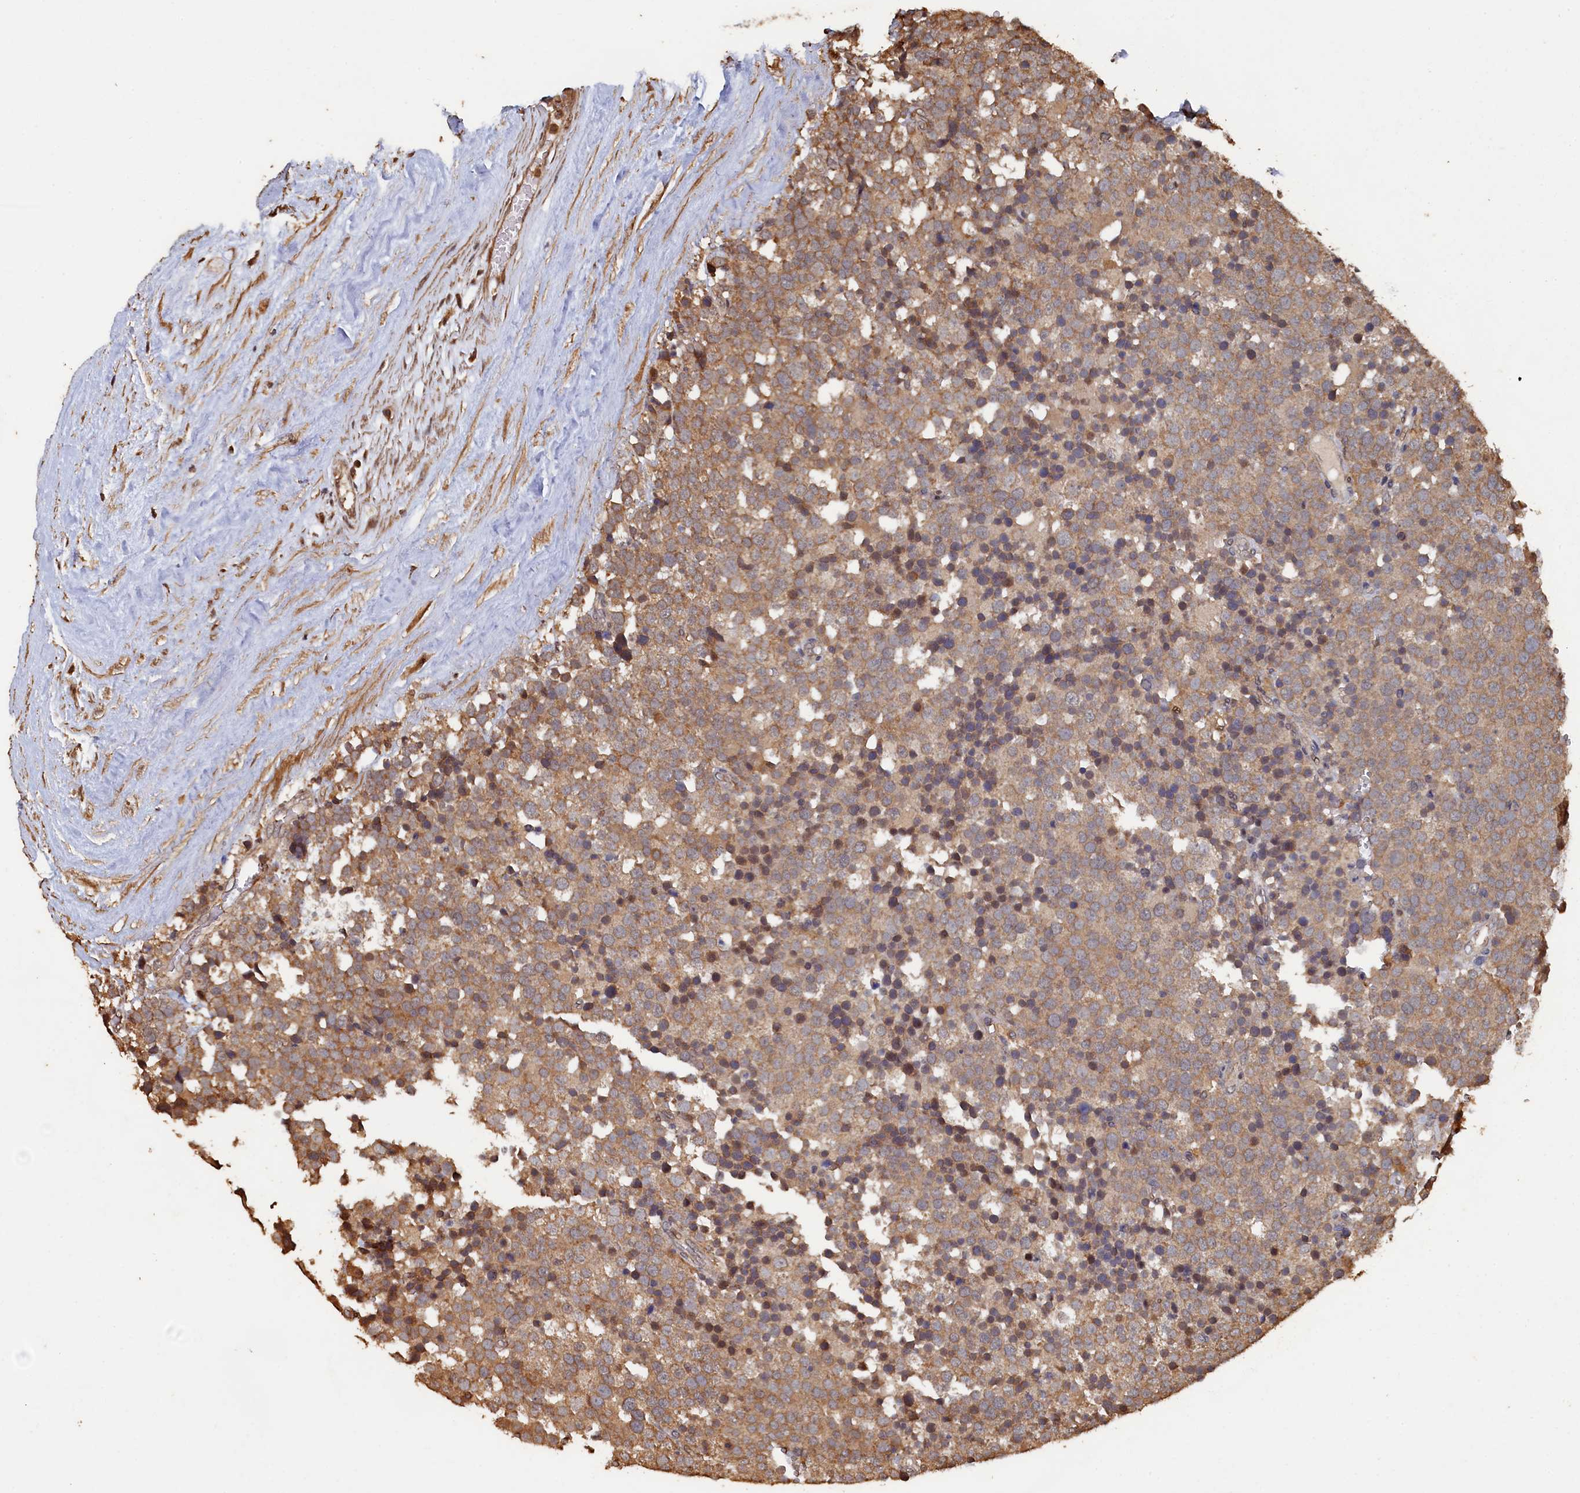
{"staining": {"intensity": "moderate", "quantity": ">75%", "location": "cytoplasmic/membranous"}, "tissue": "testis cancer", "cell_type": "Tumor cells", "image_type": "cancer", "snomed": [{"axis": "morphology", "description": "Seminoma, NOS"}, {"axis": "topography", "description": "Testis"}], "caption": "A high-resolution image shows IHC staining of seminoma (testis), which reveals moderate cytoplasmic/membranous expression in about >75% of tumor cells.", "gene": "PIGN", "patient": {"sex": "male", "age": 71}}